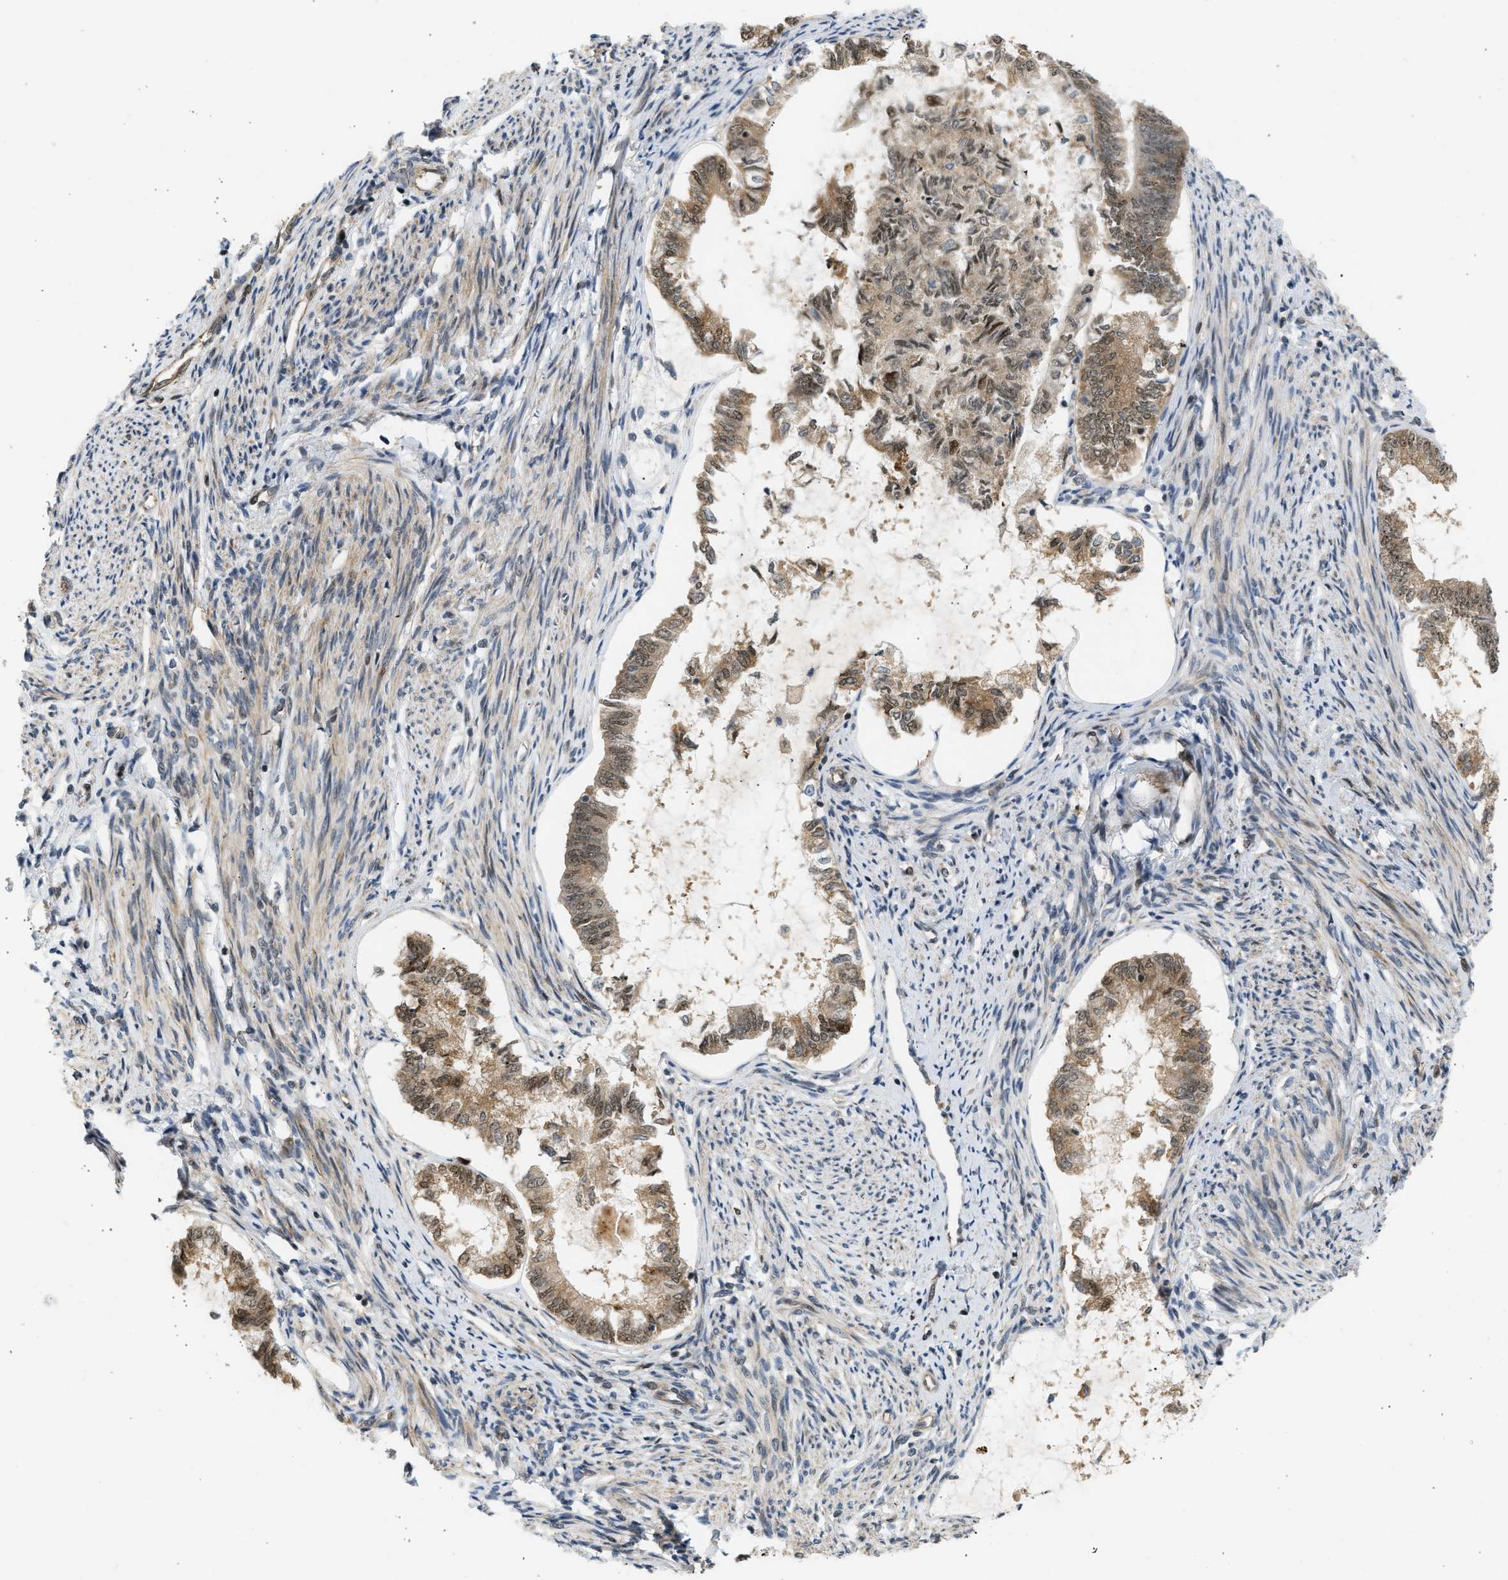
{"staining": {"intensity": "moderate", "quantity": ">75%", "location": "cytoplasmic/membranous,nuclear"}, "tissue": "endometrial cancer", "cell_type": "Tumor cells", "image_type": "cancer", "snomed": [{"axis": "morphology", "description": "Adenocarcinoma, NOS"}, {"axis": "topography", "description": "Endometrium"}], "caption": "Moderate cytoplasmic/membranous and nuclear protein staining is seen in about >75% of tumor cells in endometrial cancer (adenocarcinoma).", "gene": "BAG1", "patient": {"sex": "female", "age": 86}}